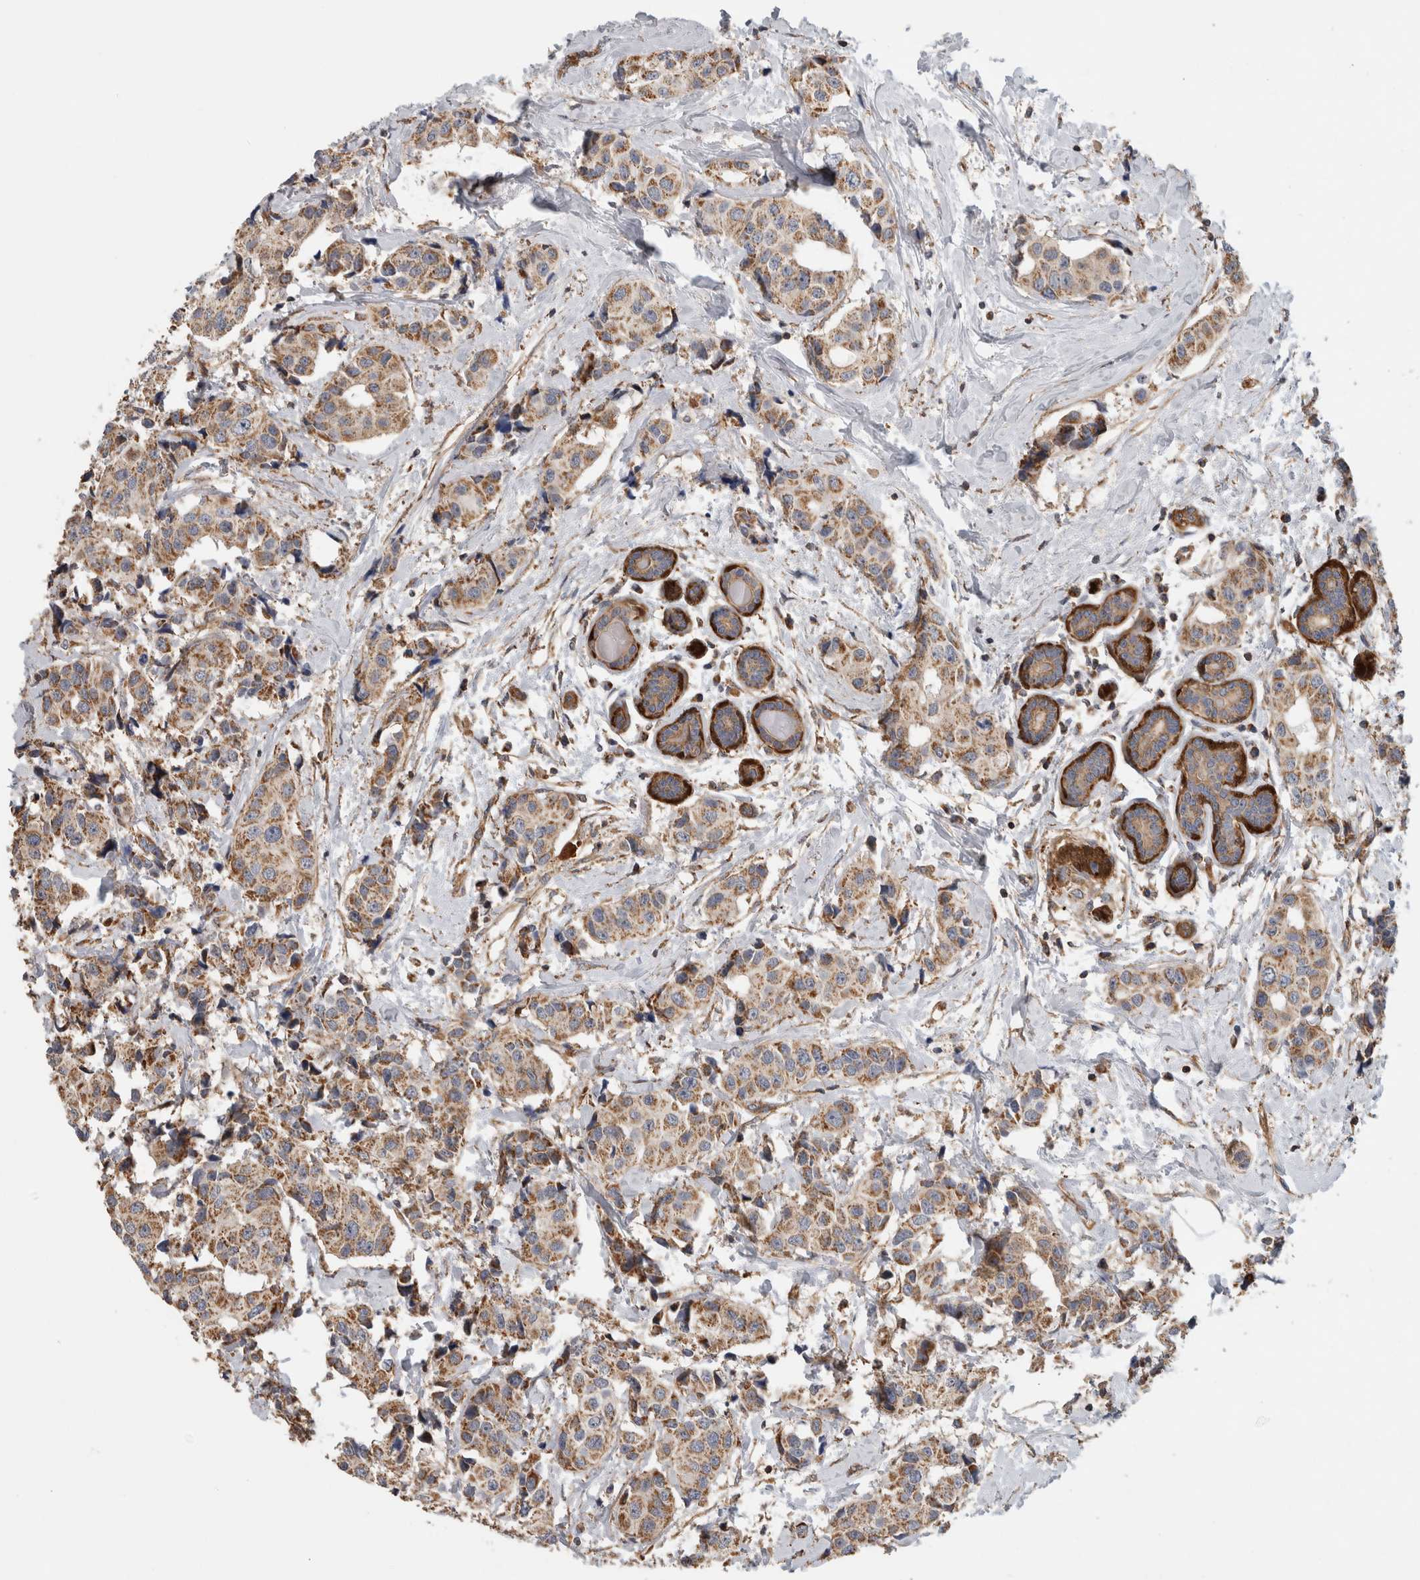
{"staining": {"intensity": "moderate", "quantity": ">75%", "location": "cytoplasmic/membranous"}, "tissue": "breast cancer", "cell_type": "Tumor cells", "image_type": "cancer", "snomed": [{"axis": "morphology", "description": "Normal tissue, NOS"}, {"axis": "morphology", "description": "Duct carcinoma"}, {"axis": "topography", "description": "Breast"}], "caption": "Infiltrating ductal carcinoma (breast) stained with immunohistochemistry shows moderate cytoplasmic/membranous positivity in approximately >75% of tumor cells. (IHC, brightfield microscopy, high magnification).", "gene": "SFXN2", "patient": {"sex": "female", "age": 39}}